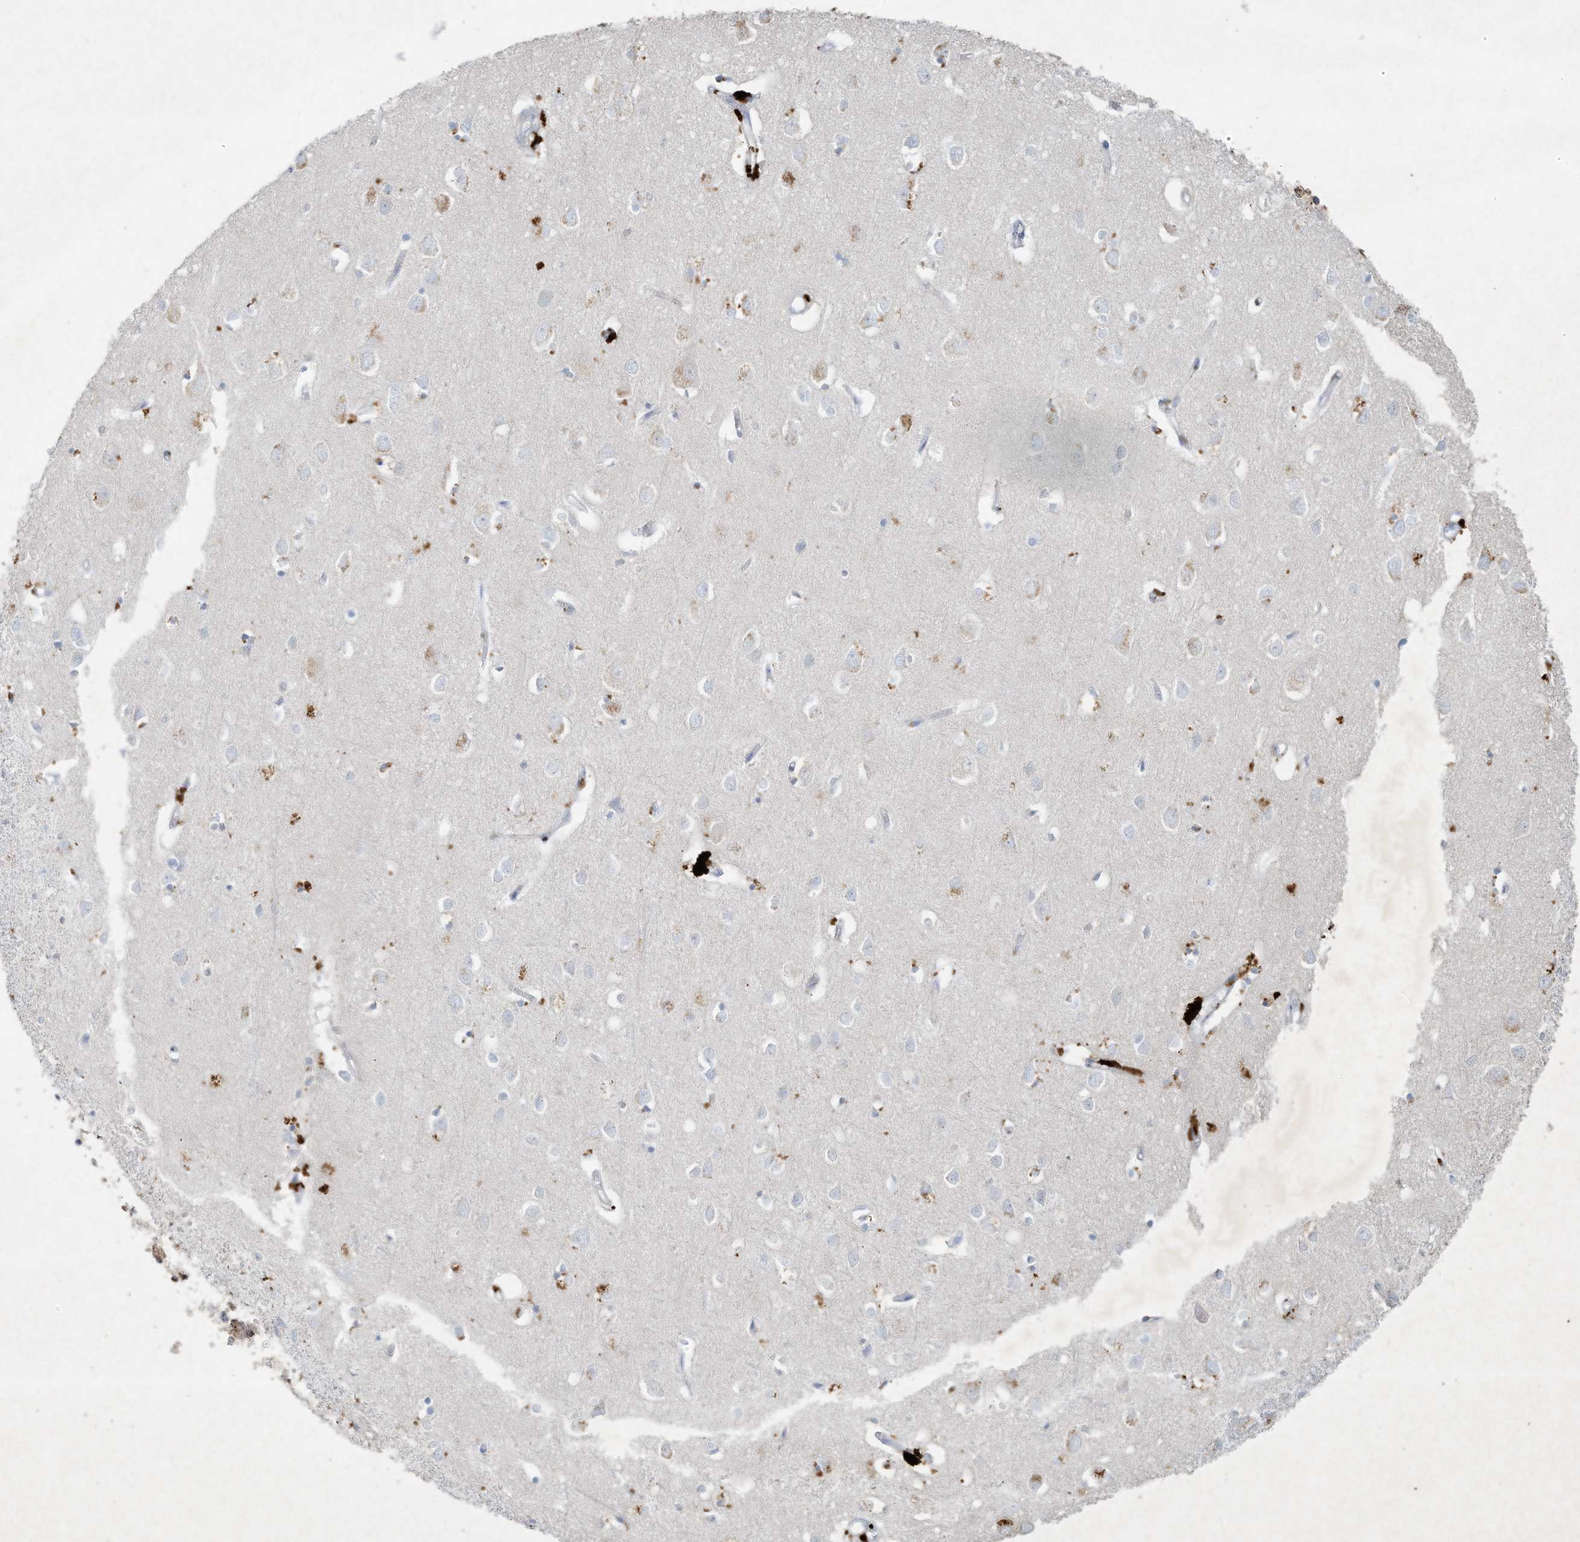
{"staining": {"intensity": "negative", "quantity": "none", "location": "none"}, "tissue": "cerebral cortex", "cell_type": "Endothelial cells", "image_type": "normal", "snomed": [{"axis": "morphology", "description": "Normal tissue, NOS"}, {"axis": "topography", "description": "Cerebral cortex"}], "caption": "Endothelial cells show no significant positivity in normal cerebral cortex. (DAB (3,3'-diaminobenzidine) immunohistochemistry (IHC), high magnification).", "gene": "TUBE1", "patient": {"sex": "female", "age": 64}}